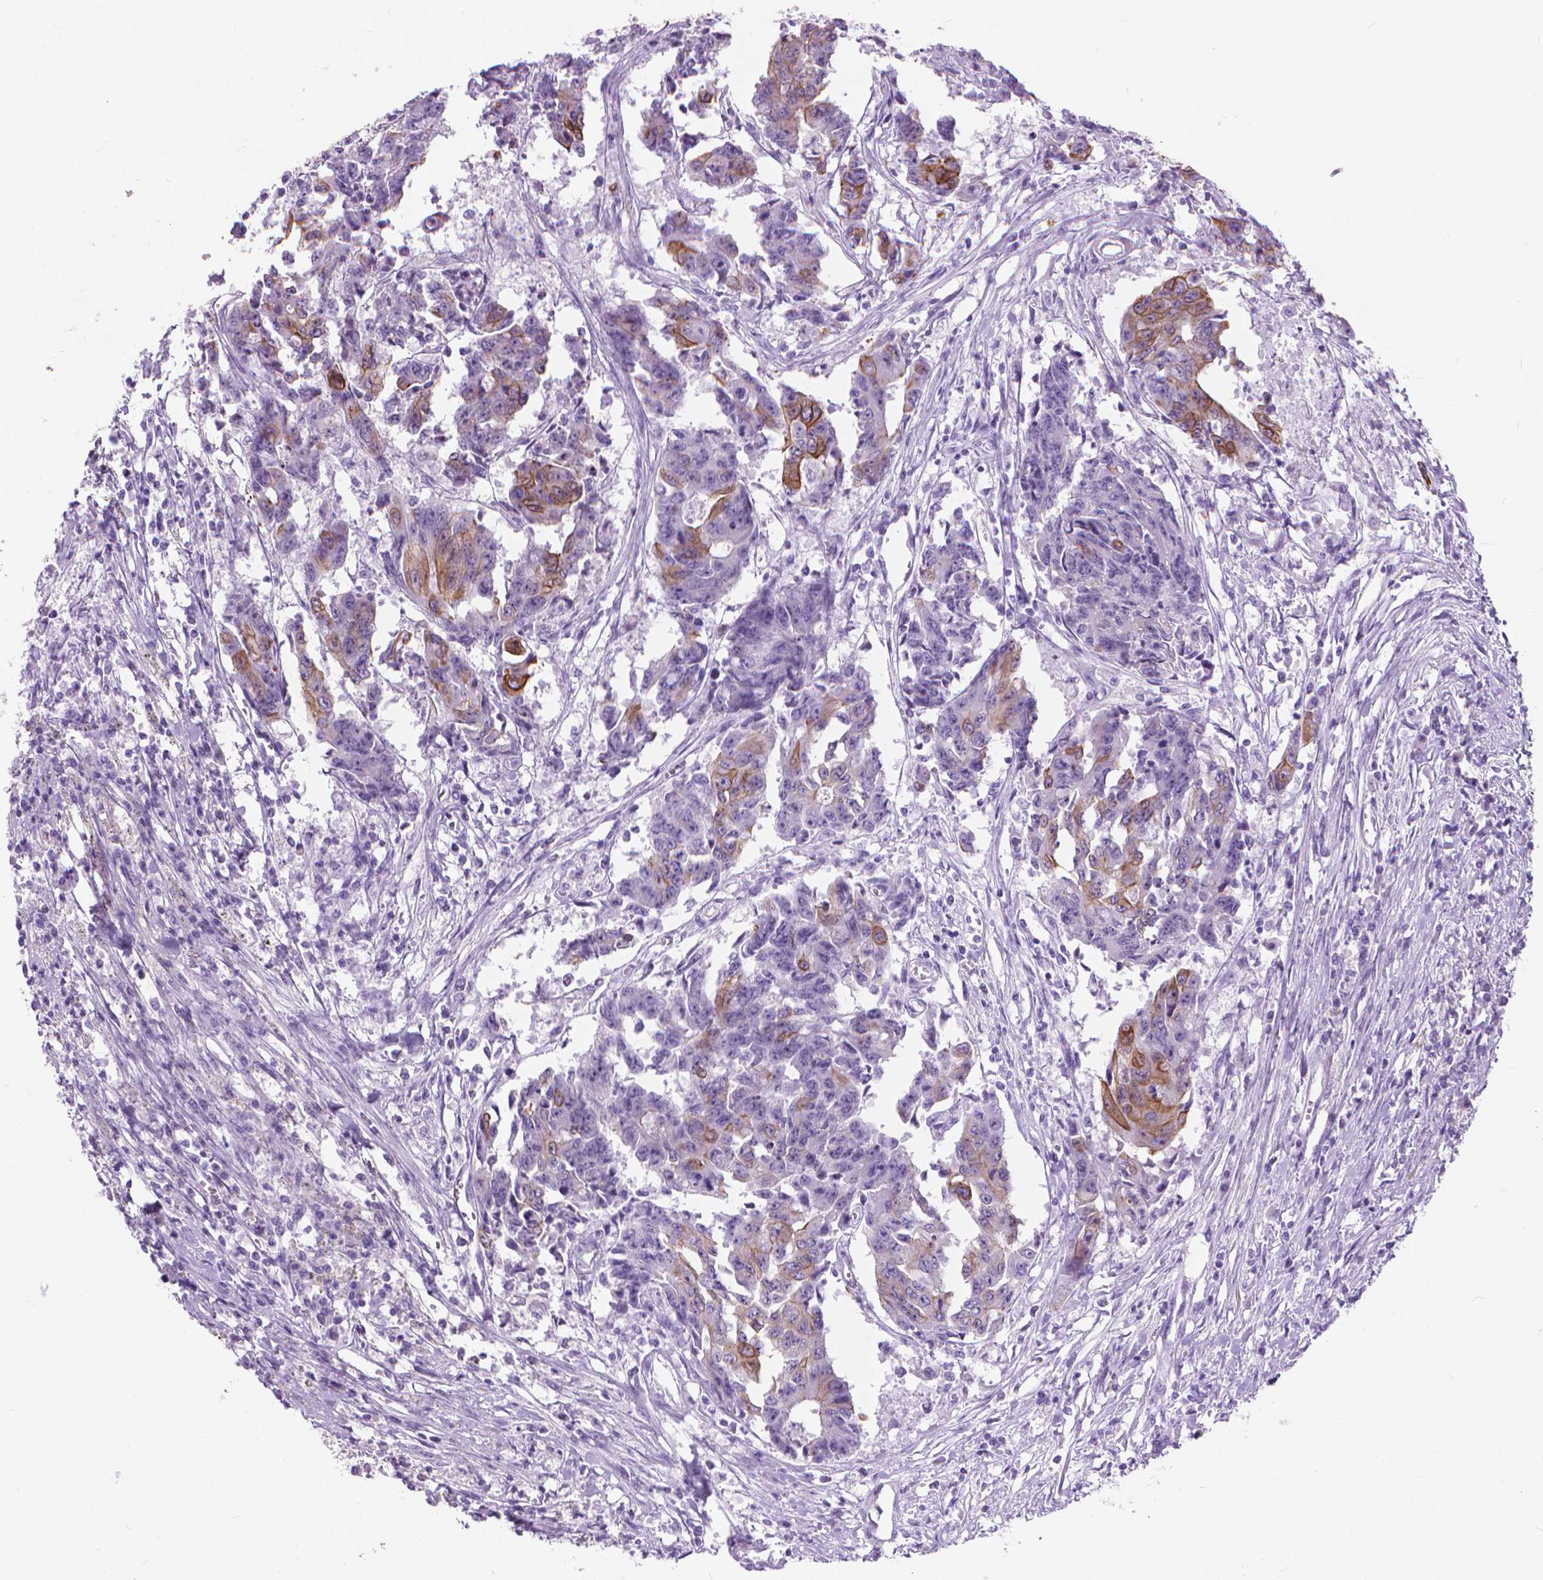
{"staining": {"intensity": "strong", "quantity": "<25%", "location": "cytoplasmic/membranous"}, "tissue": "colorectal cancer", "cell_type": "Tumor cells", "image_type": "cancer", "snomed": [{"axis": "morphology", "description": "Adenocarcinoma, NOS"}, {"axis": "topography", "description": "Rectum"}], "caption": "About <25% of tumor cells in colorectal cancer (adenocarcinoma) reveal strong cytoplasmic/membranous protein staining as visualized by brown immunohistochemical staining.", "gene": "HTR2B", "patient": {"sex": "male", "age": 54}}